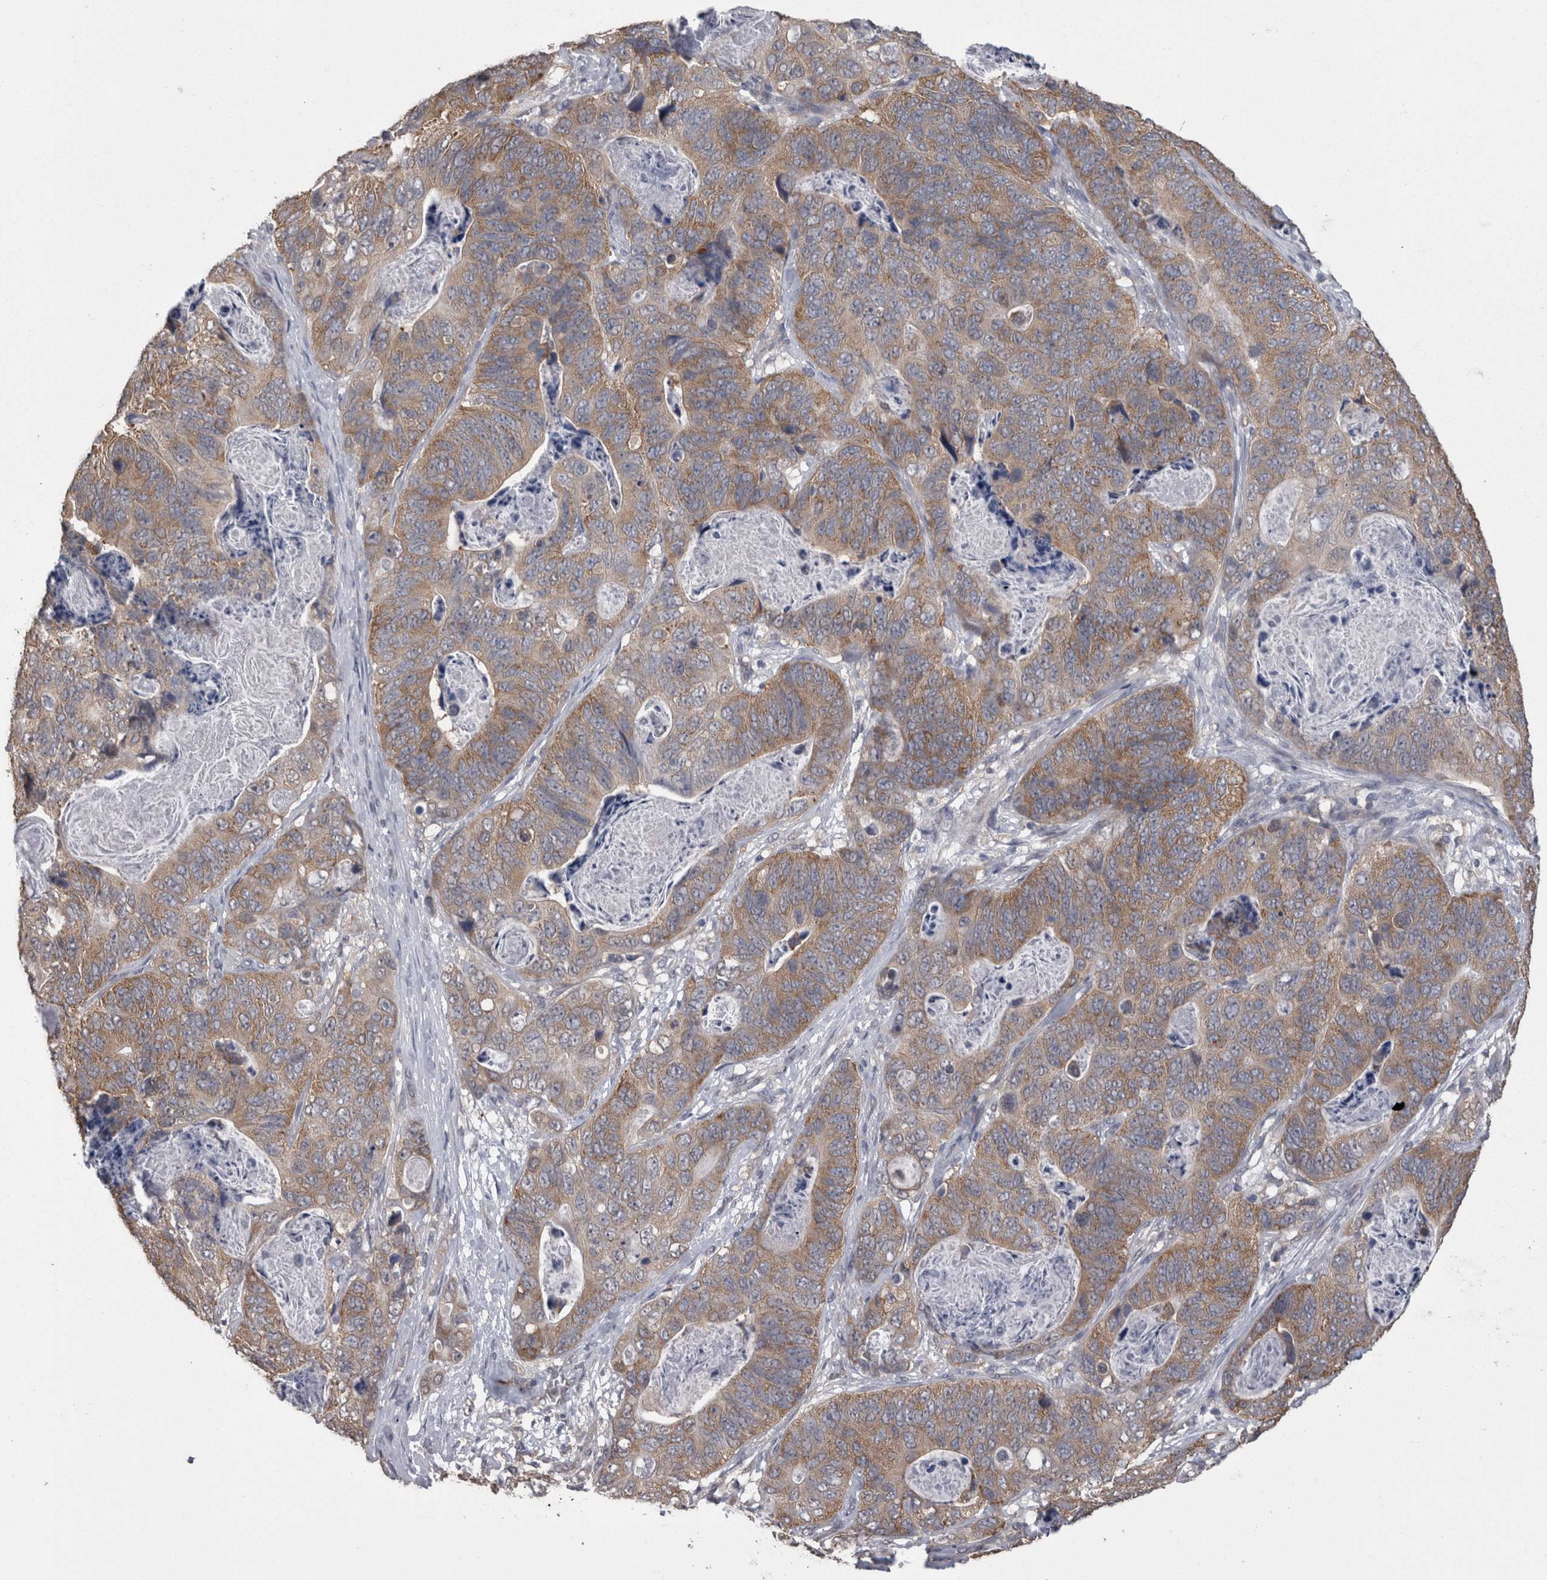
{"staining": {"intensity": "moderate", "quantity": ">75%", "location": "cytoplasmic/membranous"}, "tissue": "stomach cancer", "cell_type": "Tumor cells", "image_type": "cancer", "snomed": [{"axis": "morphology", "description": "Normal tissue, NOS"}, {"axis": "morphology", "description": "Adenocarcinoma, NOS"}, {"axis": "topography", "description": "Stomach"}], "caption": "Human stomach adenocarcinoma stained with a protein marker displays moderate staining in tumor cells.", "gene": "DDX6", "patient": {"sex": "female", "age": 89}}